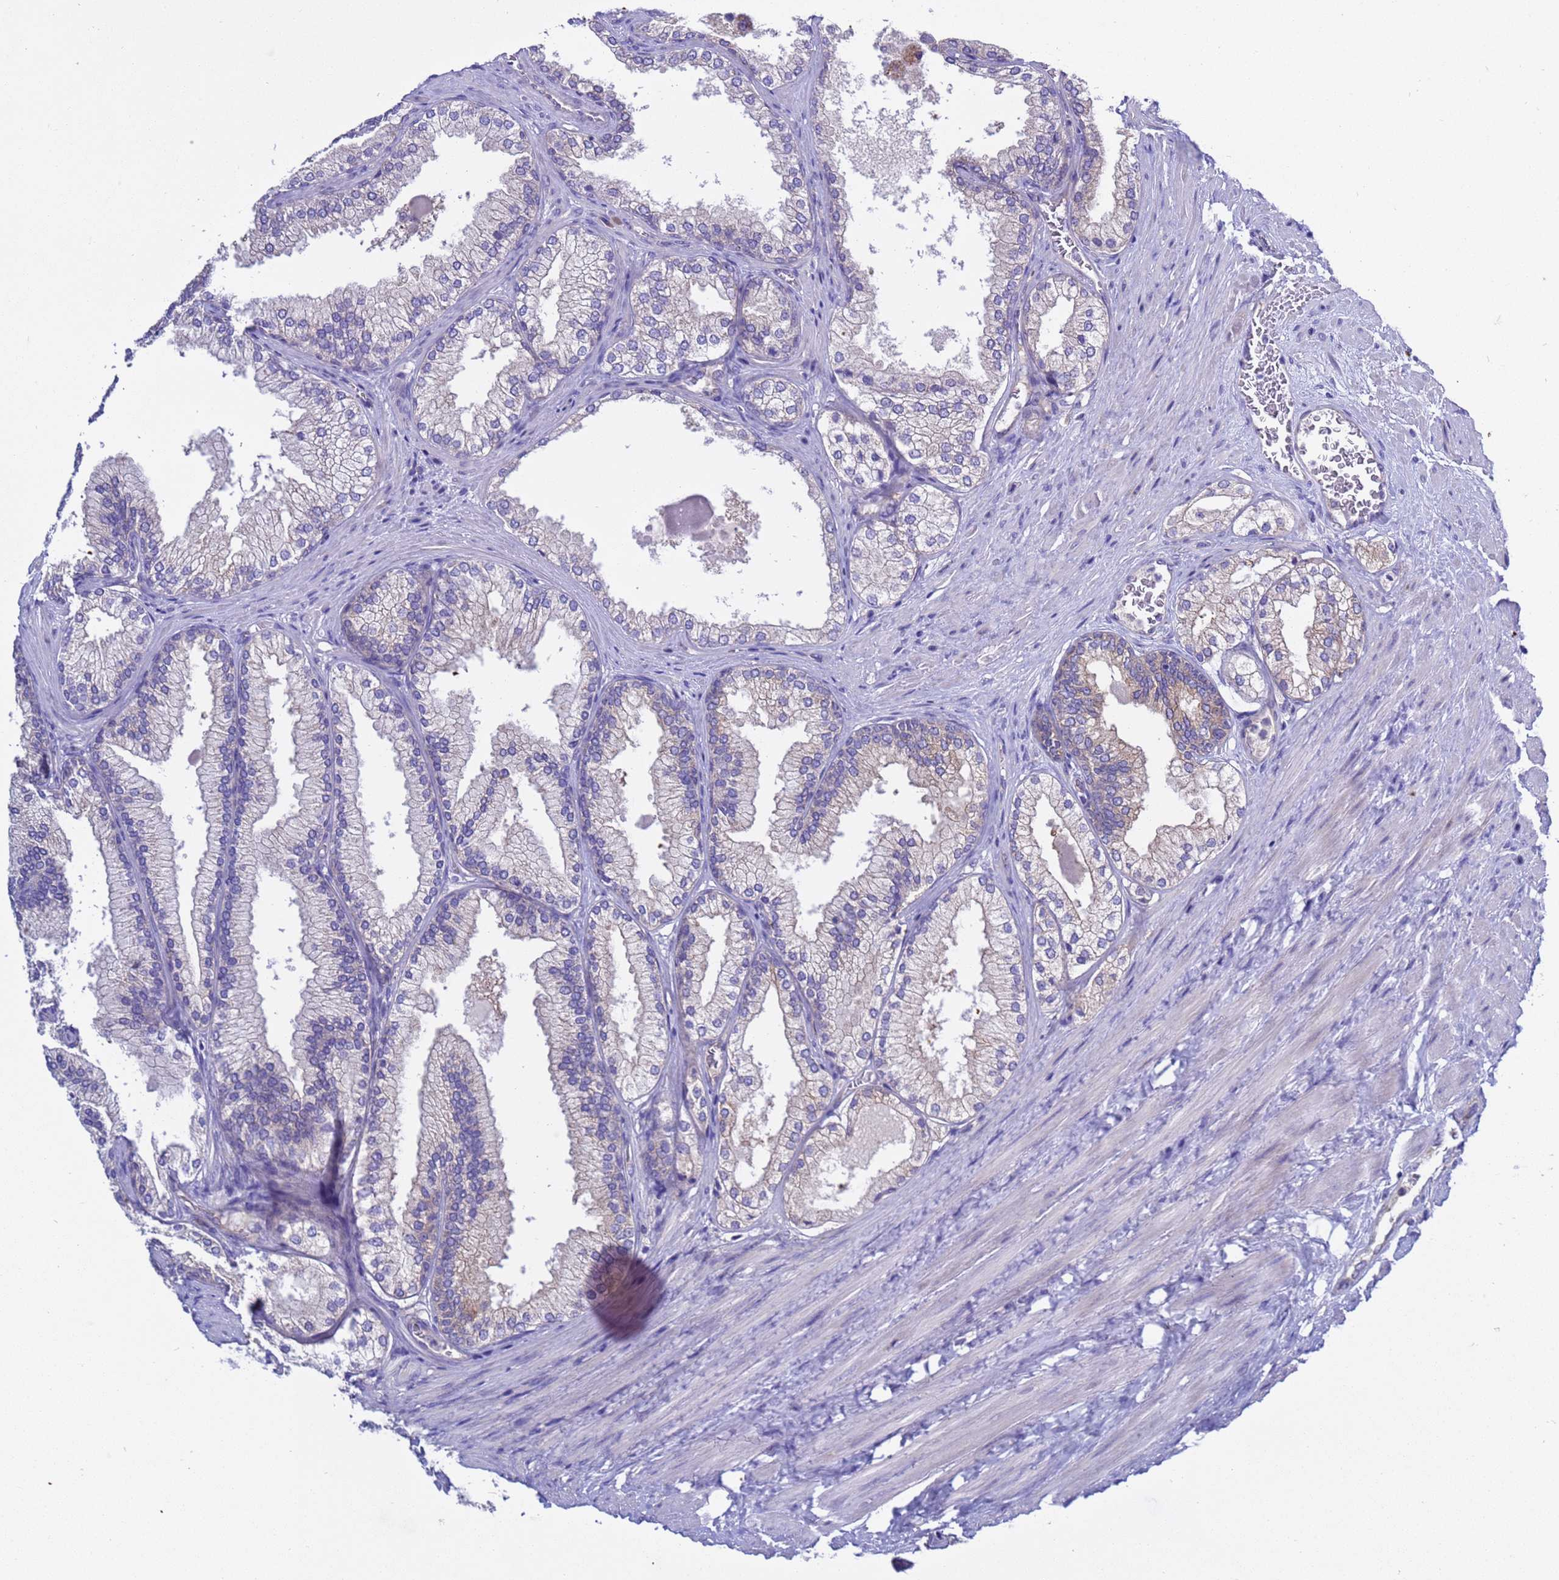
{"staining": {"intensity": "negative", "quantity": "none", "location": "none"}, "tissue": "prostate", "cell_type": "Glandular cells", "image_type": "normal", "snomed": [{"axis": "morphology", "description": "Normal tissue, NOS"}, {"axis": "topography", "description": "Prostate"}], "caption": "High power microscopy micrograph of an immunohistochemistry (IHC) photomicrograph of unremarkable prostate, revealing no significant staining in glandular cells.", "gene": "RC3H2", "patient": {"sex": "male", "age": 76}}